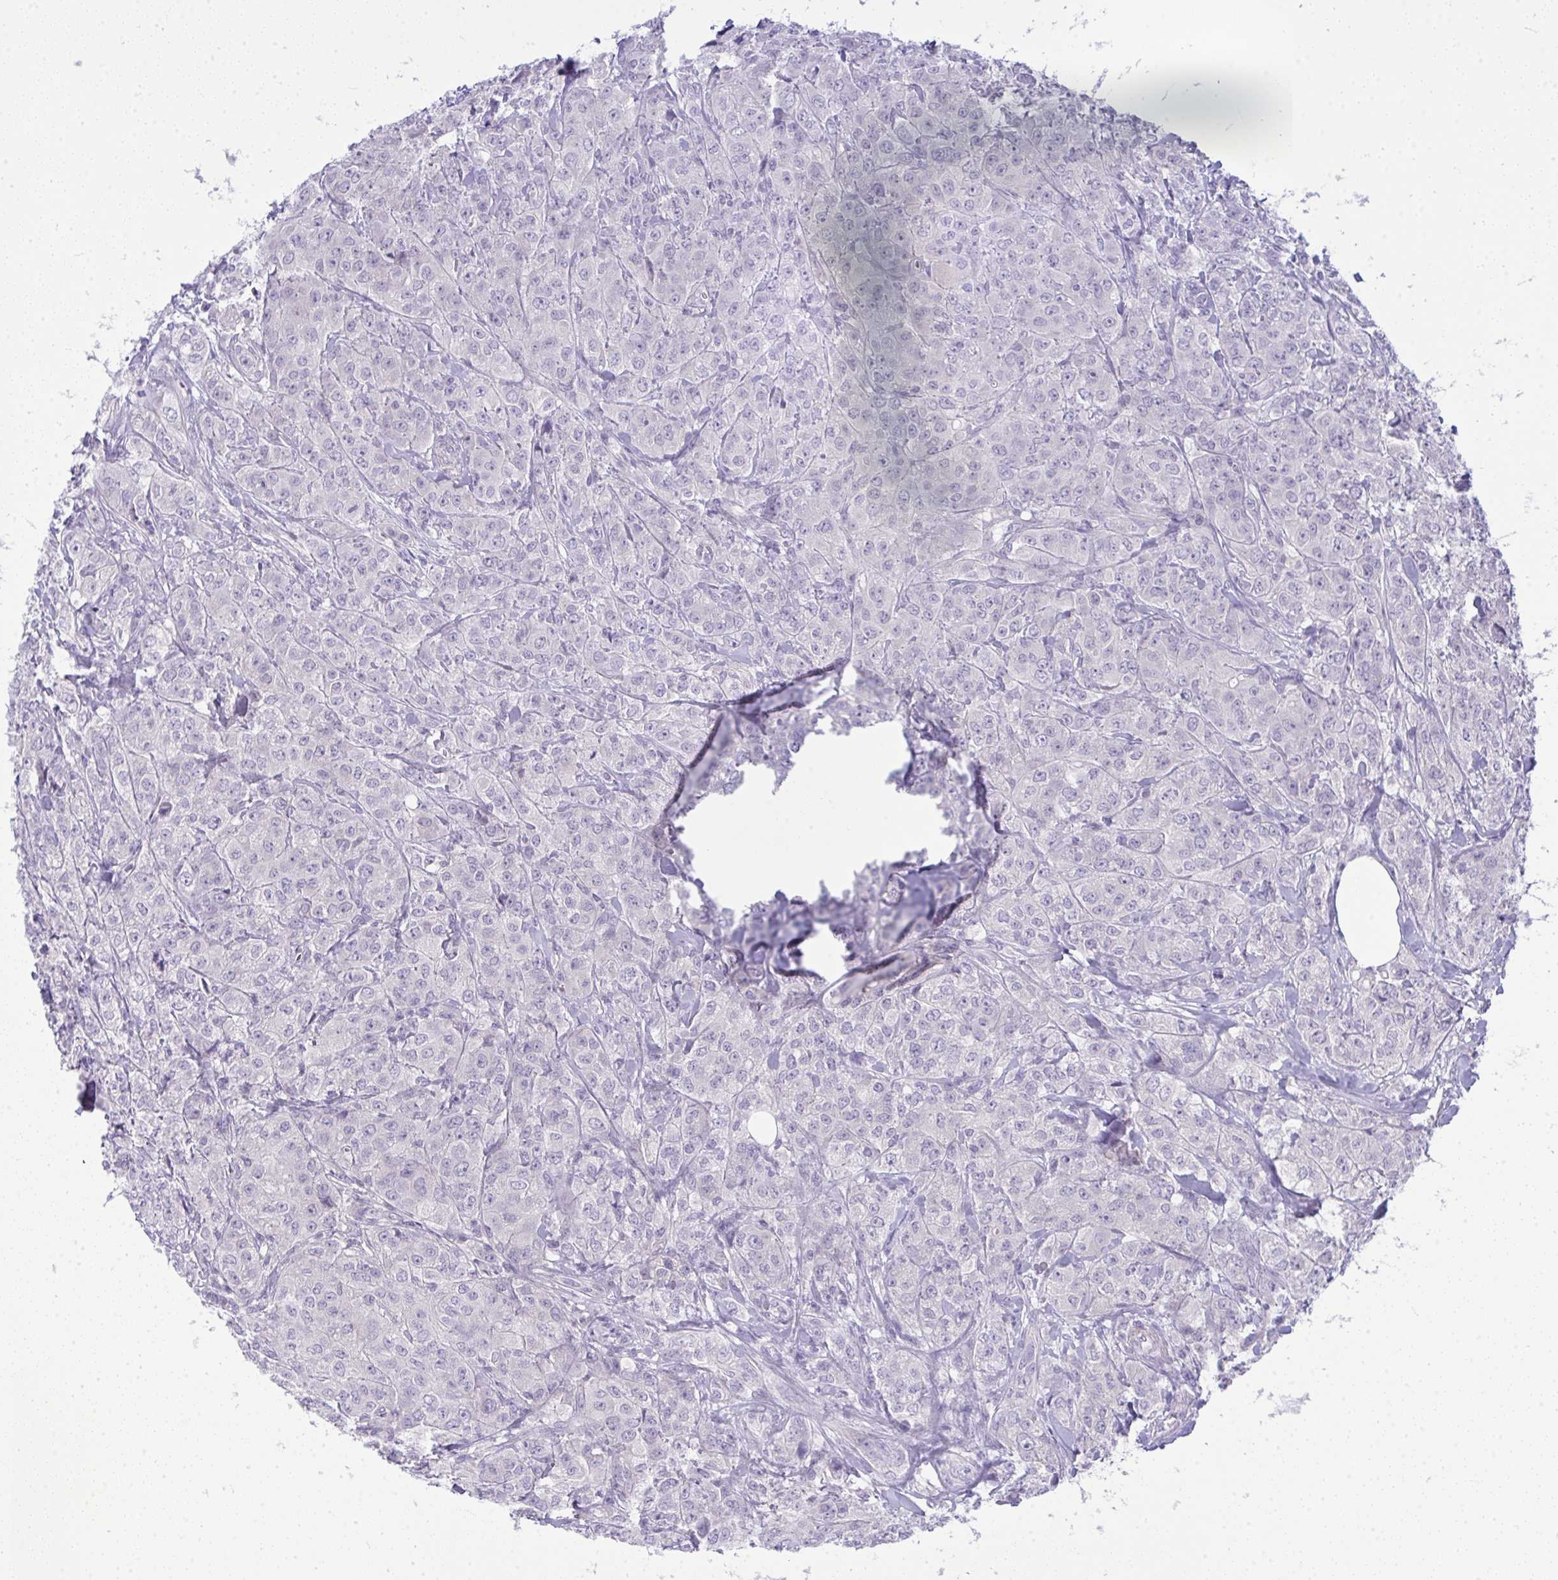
{"staining": {"intensity": "negative", "quantity": "none", "location": "none"}, "tissue": "breast cancer", "cell_type": "Tumor cells", "image_type": "cancer", "snomed": [{"axis": "morphology", "description": "Normal tissue, NOS"}, {"axis": "morphology", "description": "Duct carcinoma"}, {"axis": "topography", "description": "Breast"}], "caption": "The histopathology image exhibits no significant positivity in tumor cells of breast invasive ductal carcinoma. Brightfield microscopy of immunohistochemistry (IHC) stained with DAB (brown) and hematoxylin (blue), captured at high magnification.", "gene": "SPTB", "patient": {"sex": "female", "age": 43}}